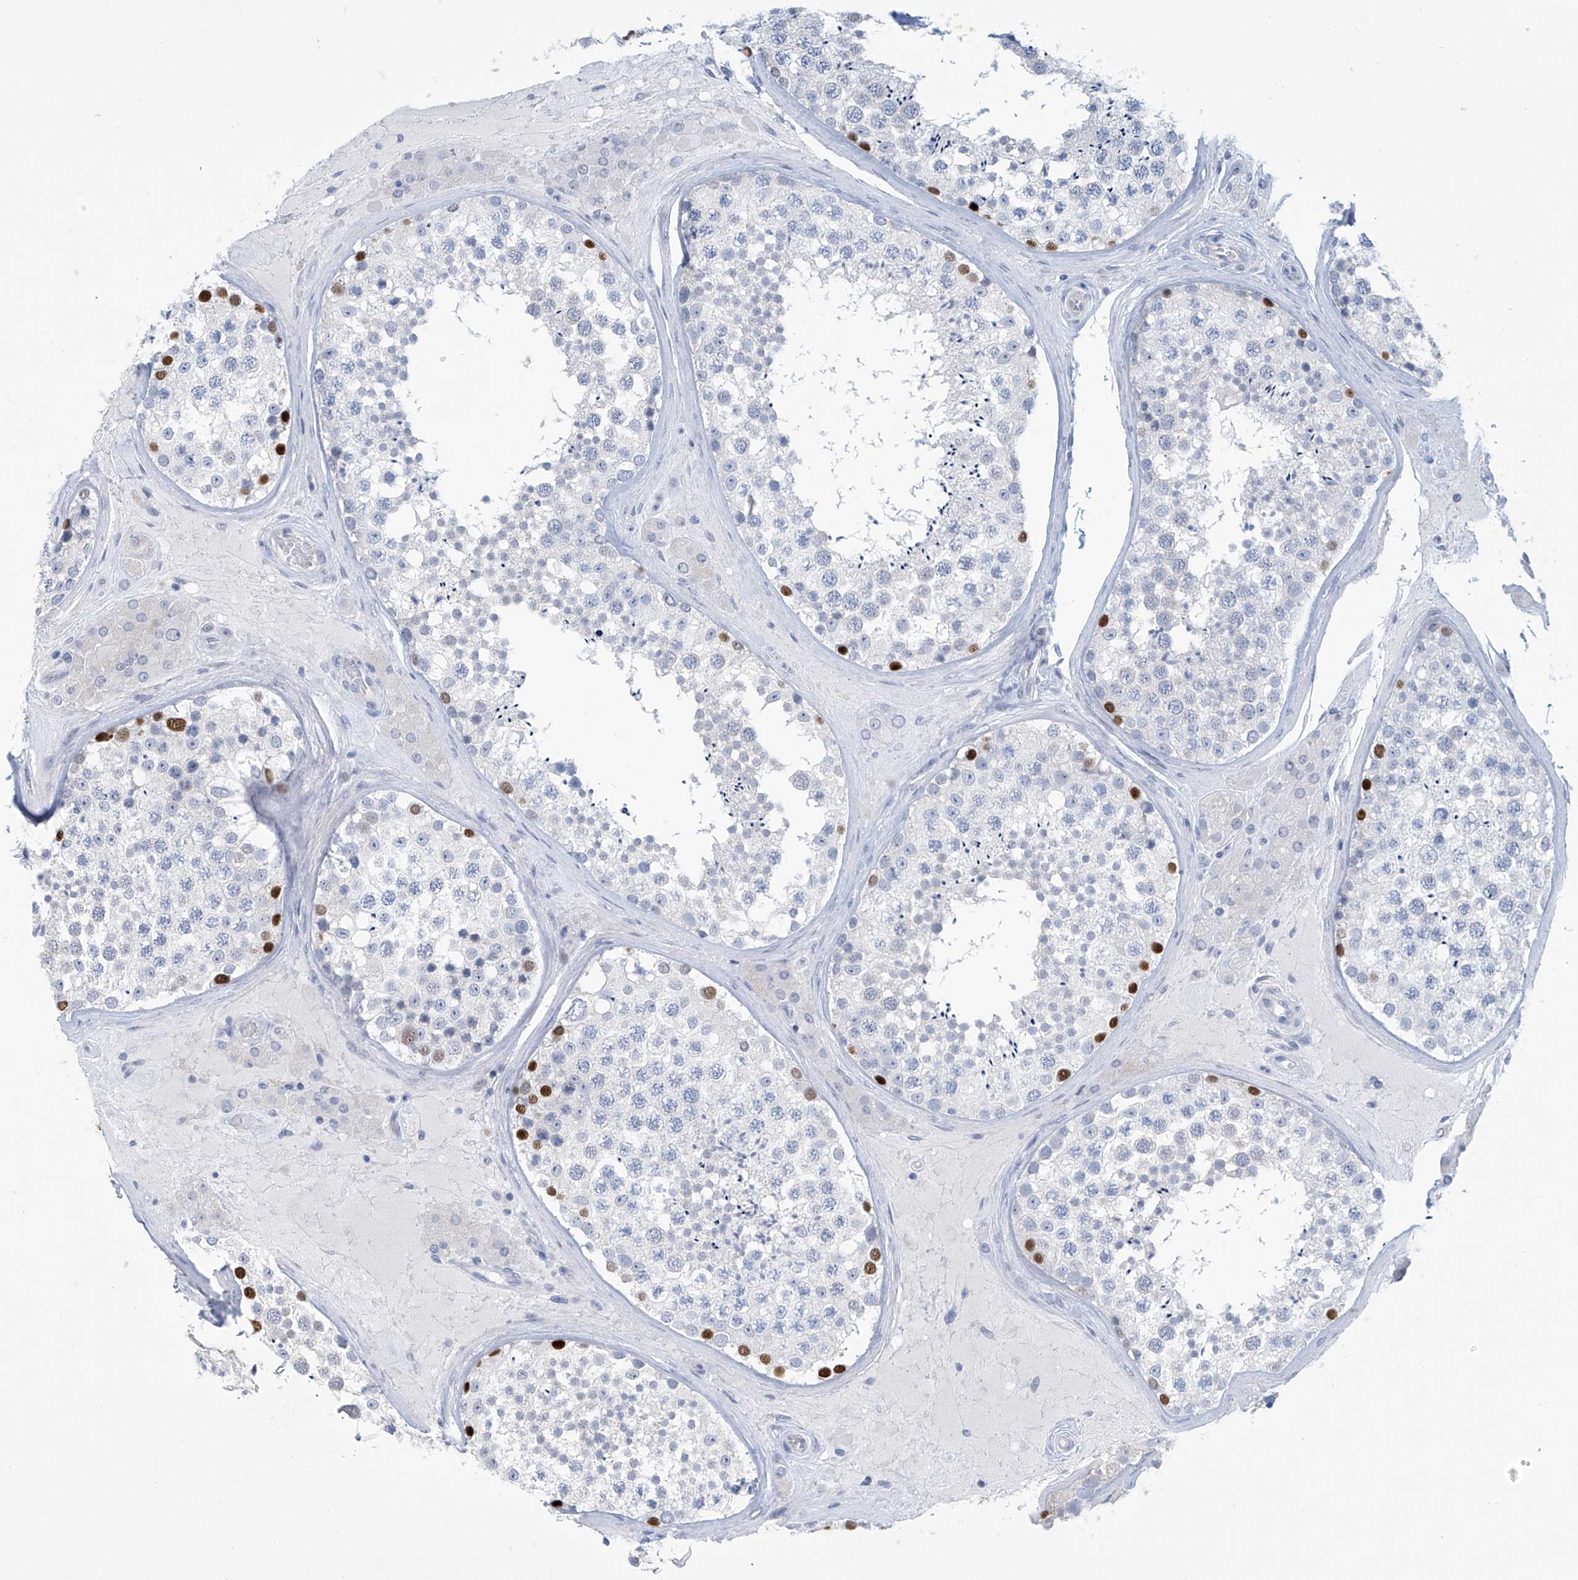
{"staining": {"intensity": "strong", "quantity": "<25%", "location": "nuclear"}, "tissue": "testis", "cell_type": "Cells in seminiferous ducts", "image_type": "normal", "snomed": [{"axis": "morphology", "description": "Normal tissue, NOS"}, {"axis": "topography", "description": "Testis"}], "caption": "Cells in seminiferous ducts demonstrate medium levels of strong nuclear positivity in about <25% of cells in benign testis.", "gene": "SLC35A5", "patient": {"sex": "male", "age": 46}}